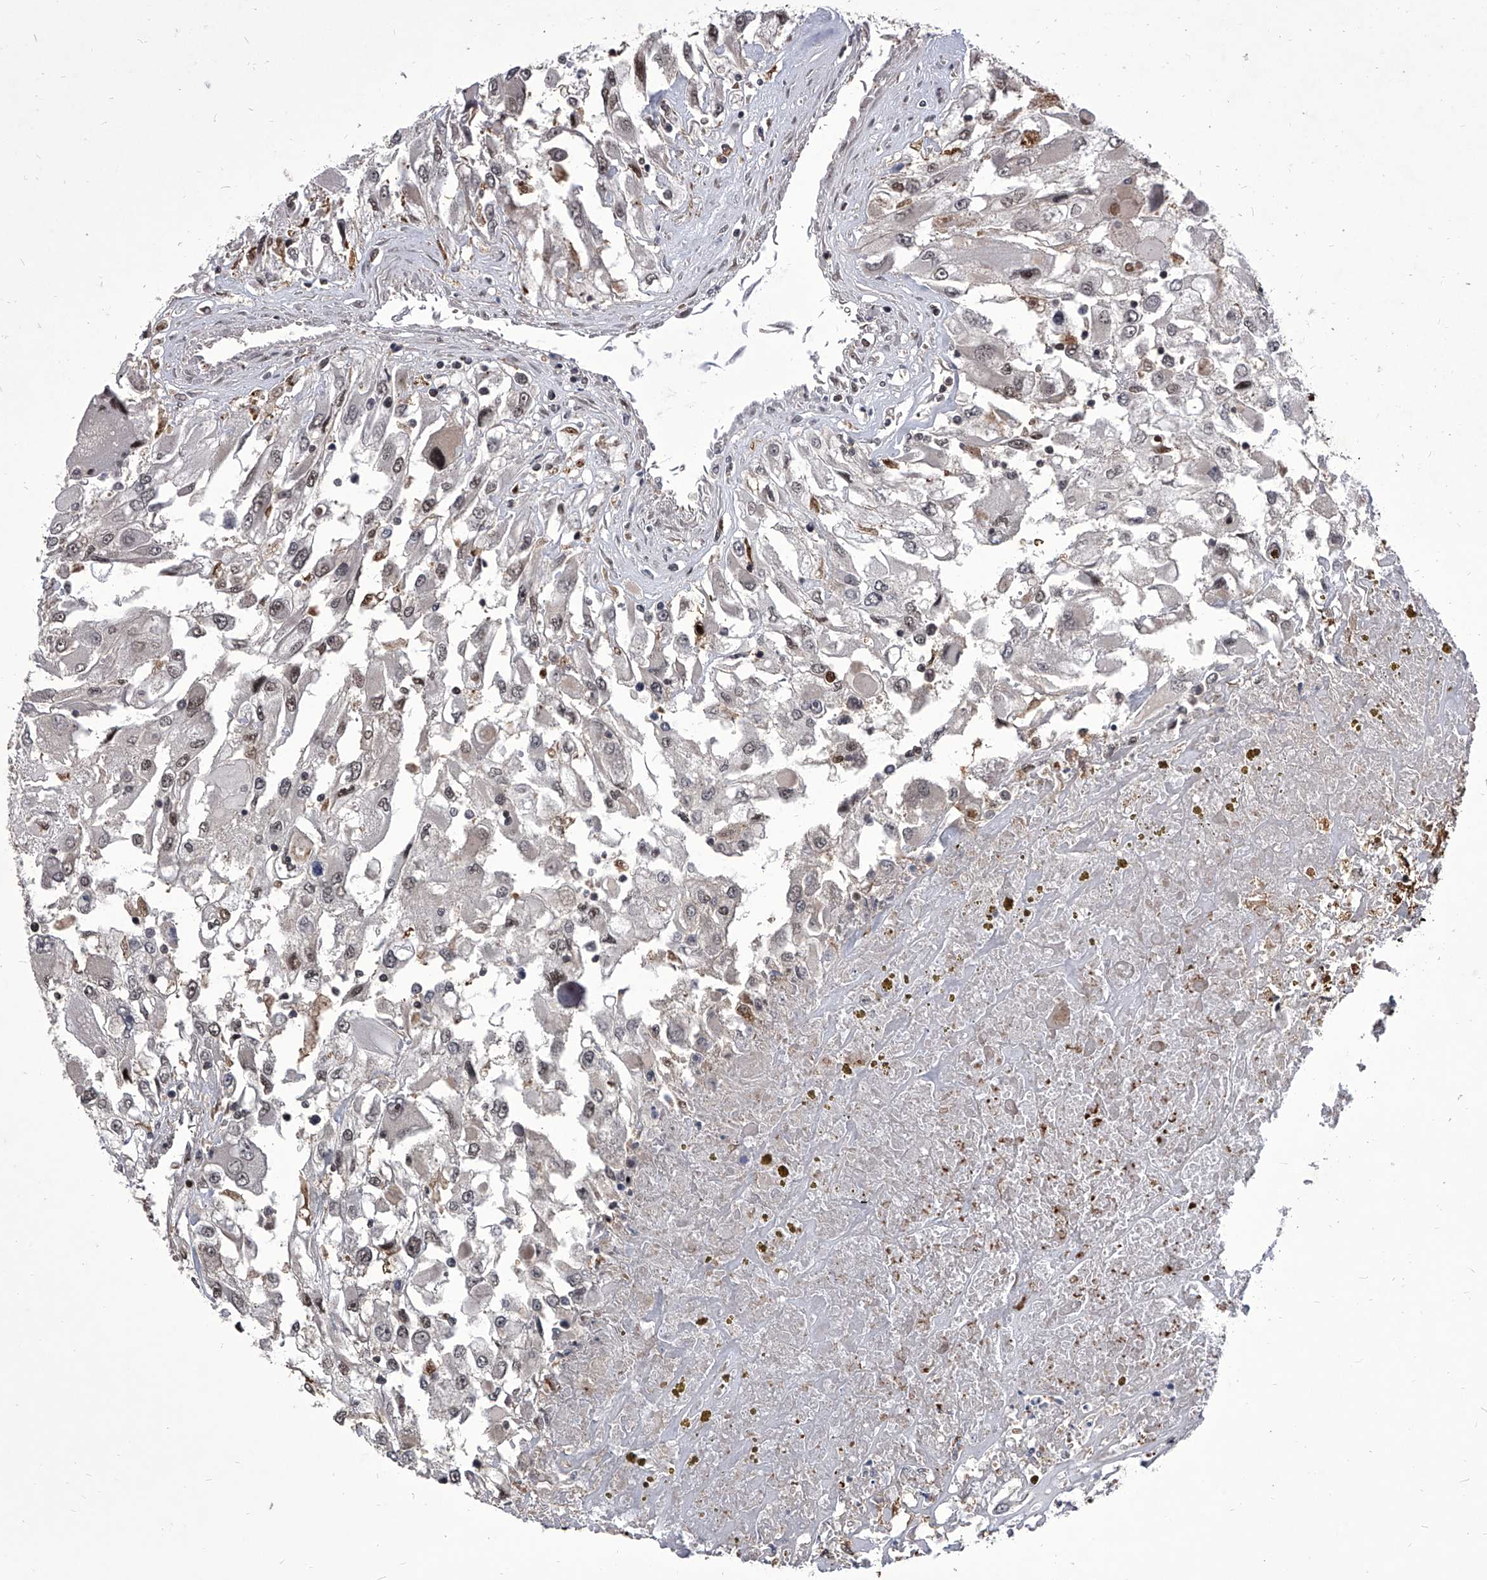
{"staining": {"intensity": "weak", "quantity": "<25%", "location": "cytoplasmic/membranous,nuclear"}, "tissue": "renal cancer", "cell_type": "Tumor cells", "image_type": "cancer", "snomed": [{"axis": "morphology", "description": "Adenocarcinoma, NOS"}, {"axis": "topography", "description": "Kidney"}], "caption": "This image is of renal adenocarcinoma stained with immunohistochemistry (IHC) to label a protein in brown with the nuclei are counter-stained blue. There is no positivity in tumor cells.", "gene": "CMTR1", "patient": {"sex": "female", "age": 52}}